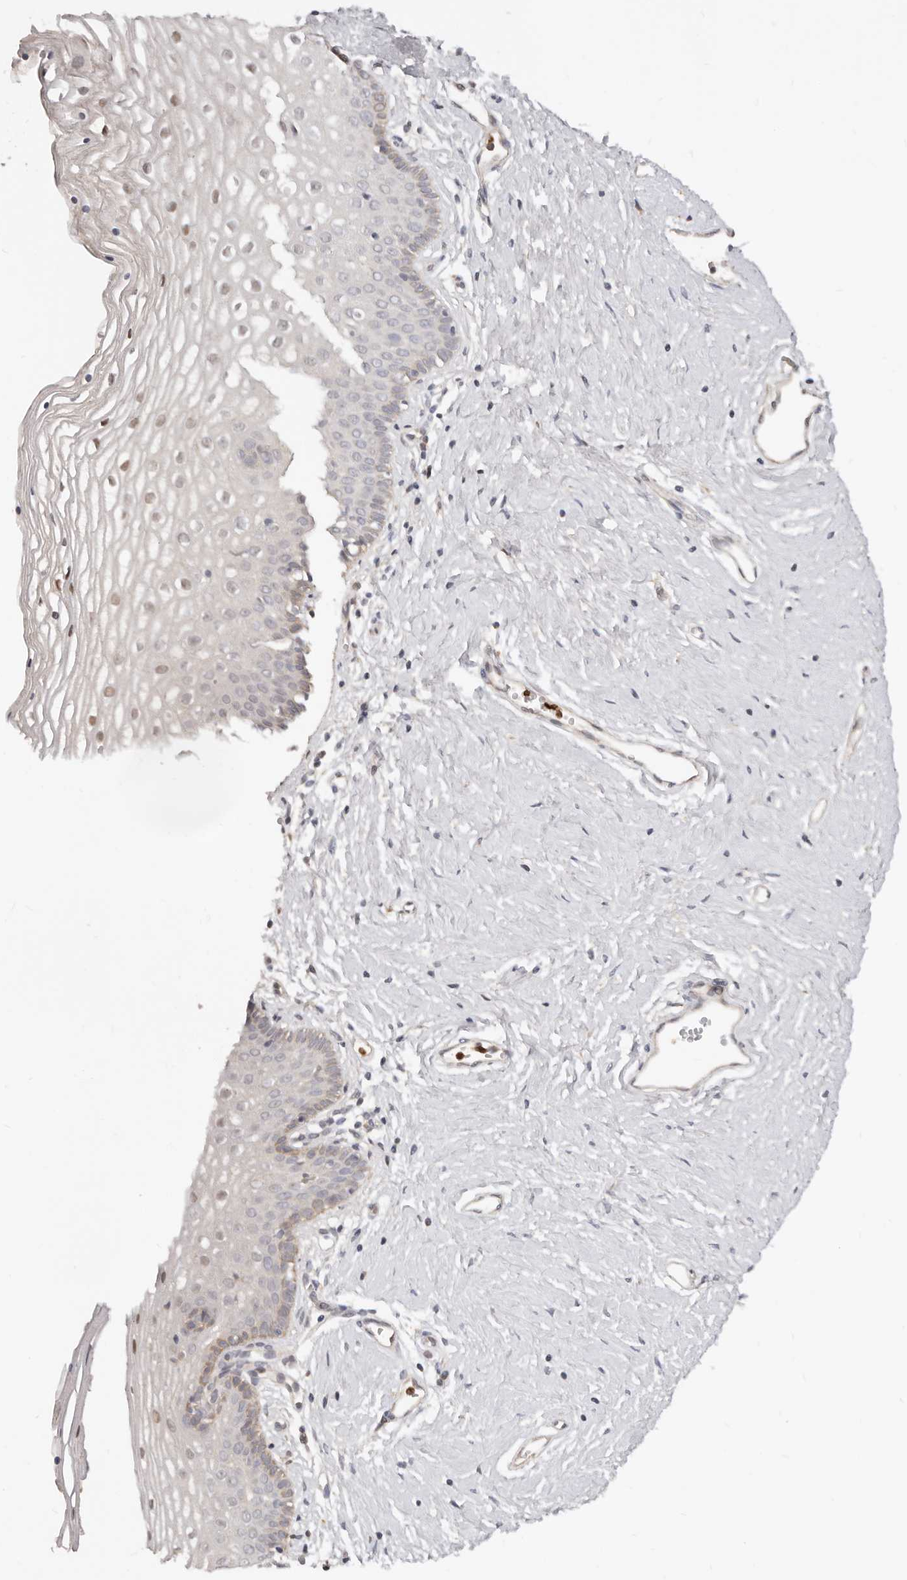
{"staining": {"intensity": "weak", "quantity": "<25%", "location": "cytoplasmic/membranous"}, "tissue": "vagina", "cell_type": "Squamous epithelial cells", "image_type": "normal", "snomed": [{"axis": "morphology", "description": "Normal tissue, NOS"}, {"axis": "topography", "description": "Vagina"}], "caption": "Immunohistochemistry of unremarkable human vagina demonstrates no positivity in squamous epithelial cells. Brightfield microscopy of immunohistochemistry (IHC) stained with DAB (3,3'-diaminobenzidine) (brown) and hematoxylin (blue), captured at high magnification.", "gene": "USP49", "patient": {"sex": "female", "age": 32}}